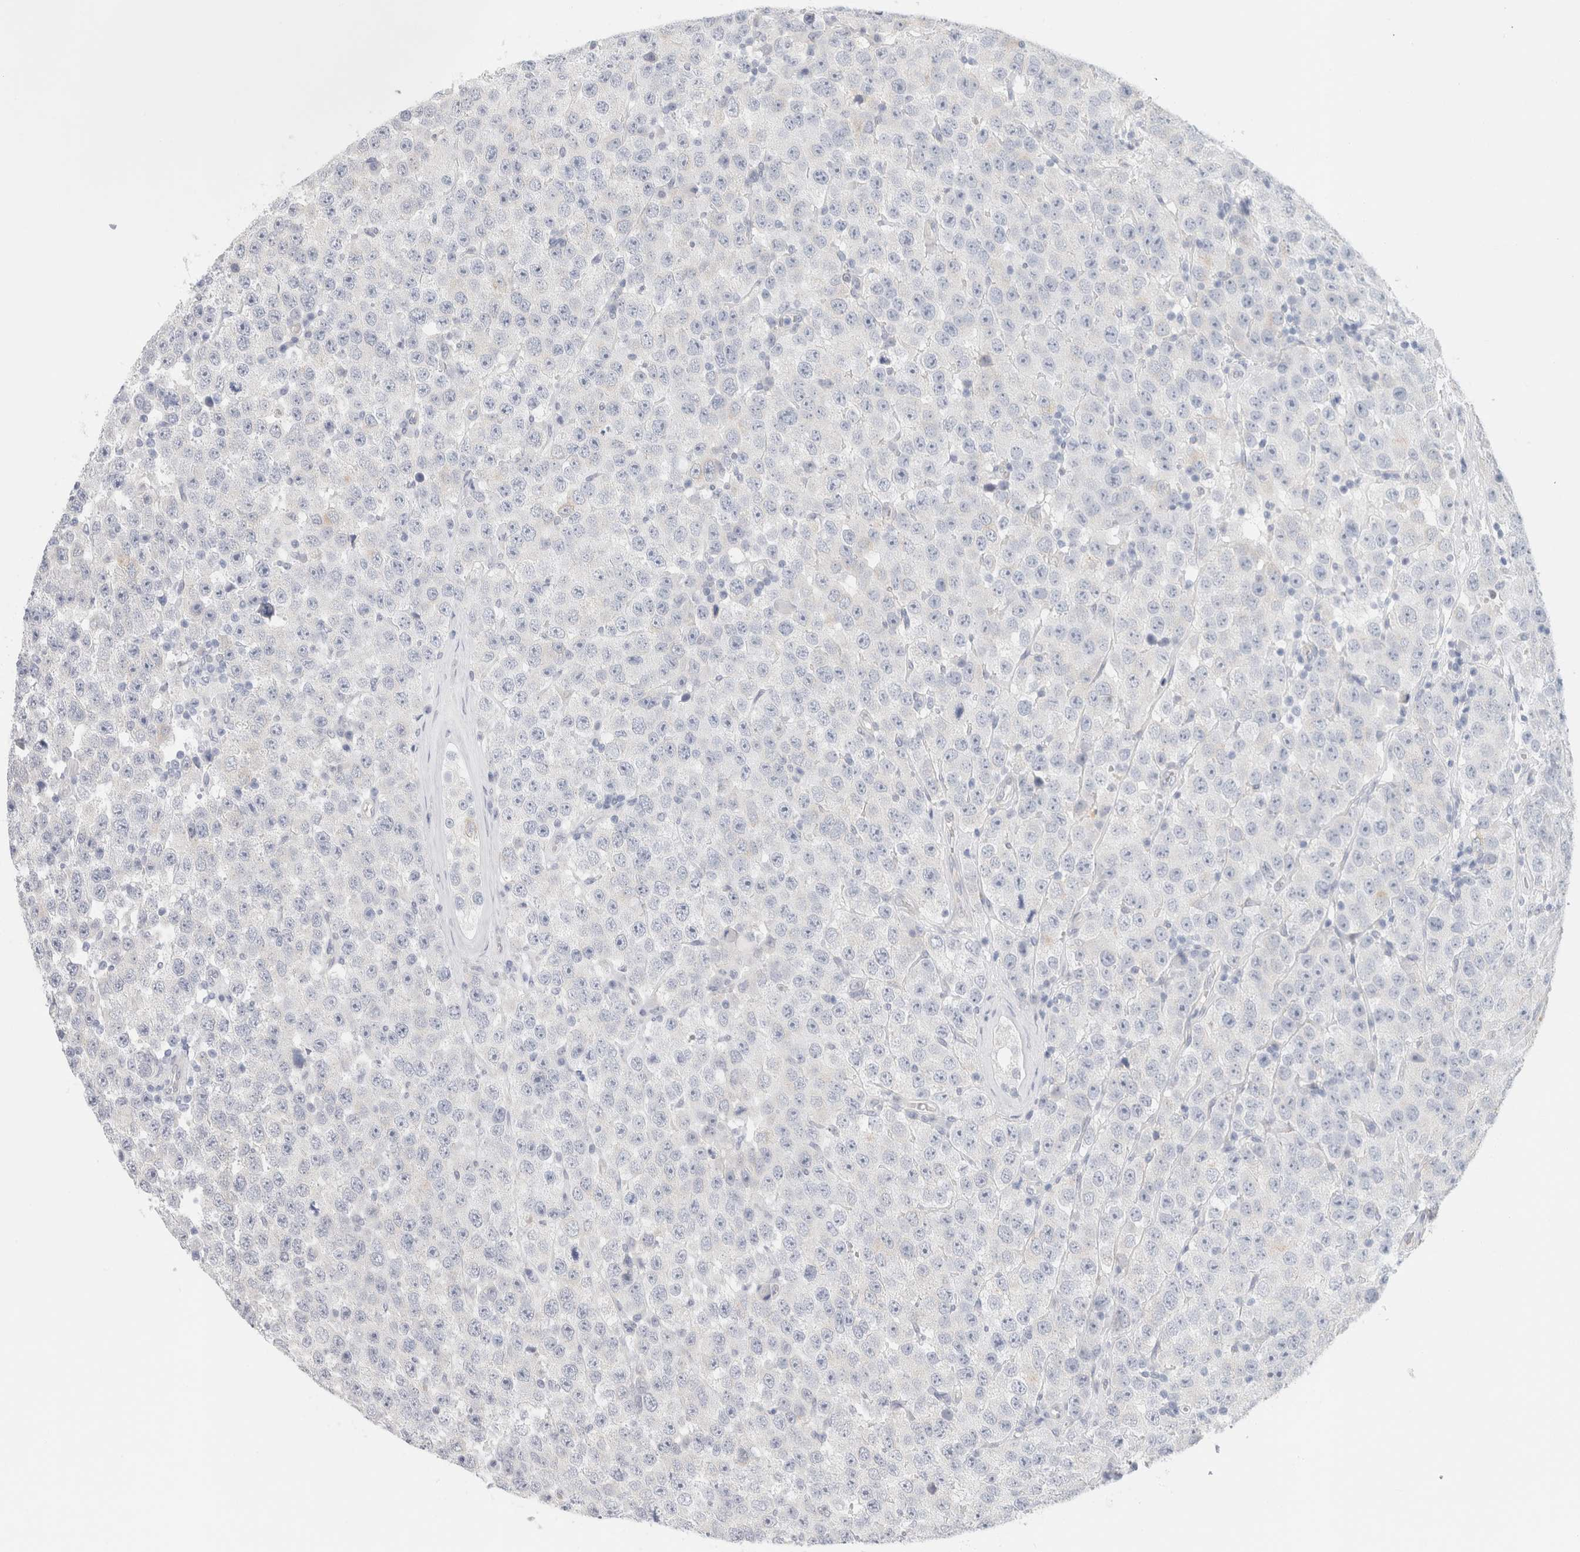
{"staining": {"intensity": "negative", "quantity": "none", "location": "none"}, "tissue": "testis cancer", "cell_type": "Tumor cells", "image_type": "cancer", "snomed": [{"axis": "morphology", "description": "Seminoma, NOS"}, {"axis": "morphology", "description": "Carcinoma, Embryonal, NOS"}, {"axis": "topography", "description": "Testis"}], "caption": "Immunohistochemistry (IHC) micrograph of neoplastic tissue: testis cancer (seminoma) stained with DAB (3,3'-diaminobenzidine) shows no significant protein expression in tumor cells.", "gene": "RTN4", "patient": {"sex": "male", "age": 28}}